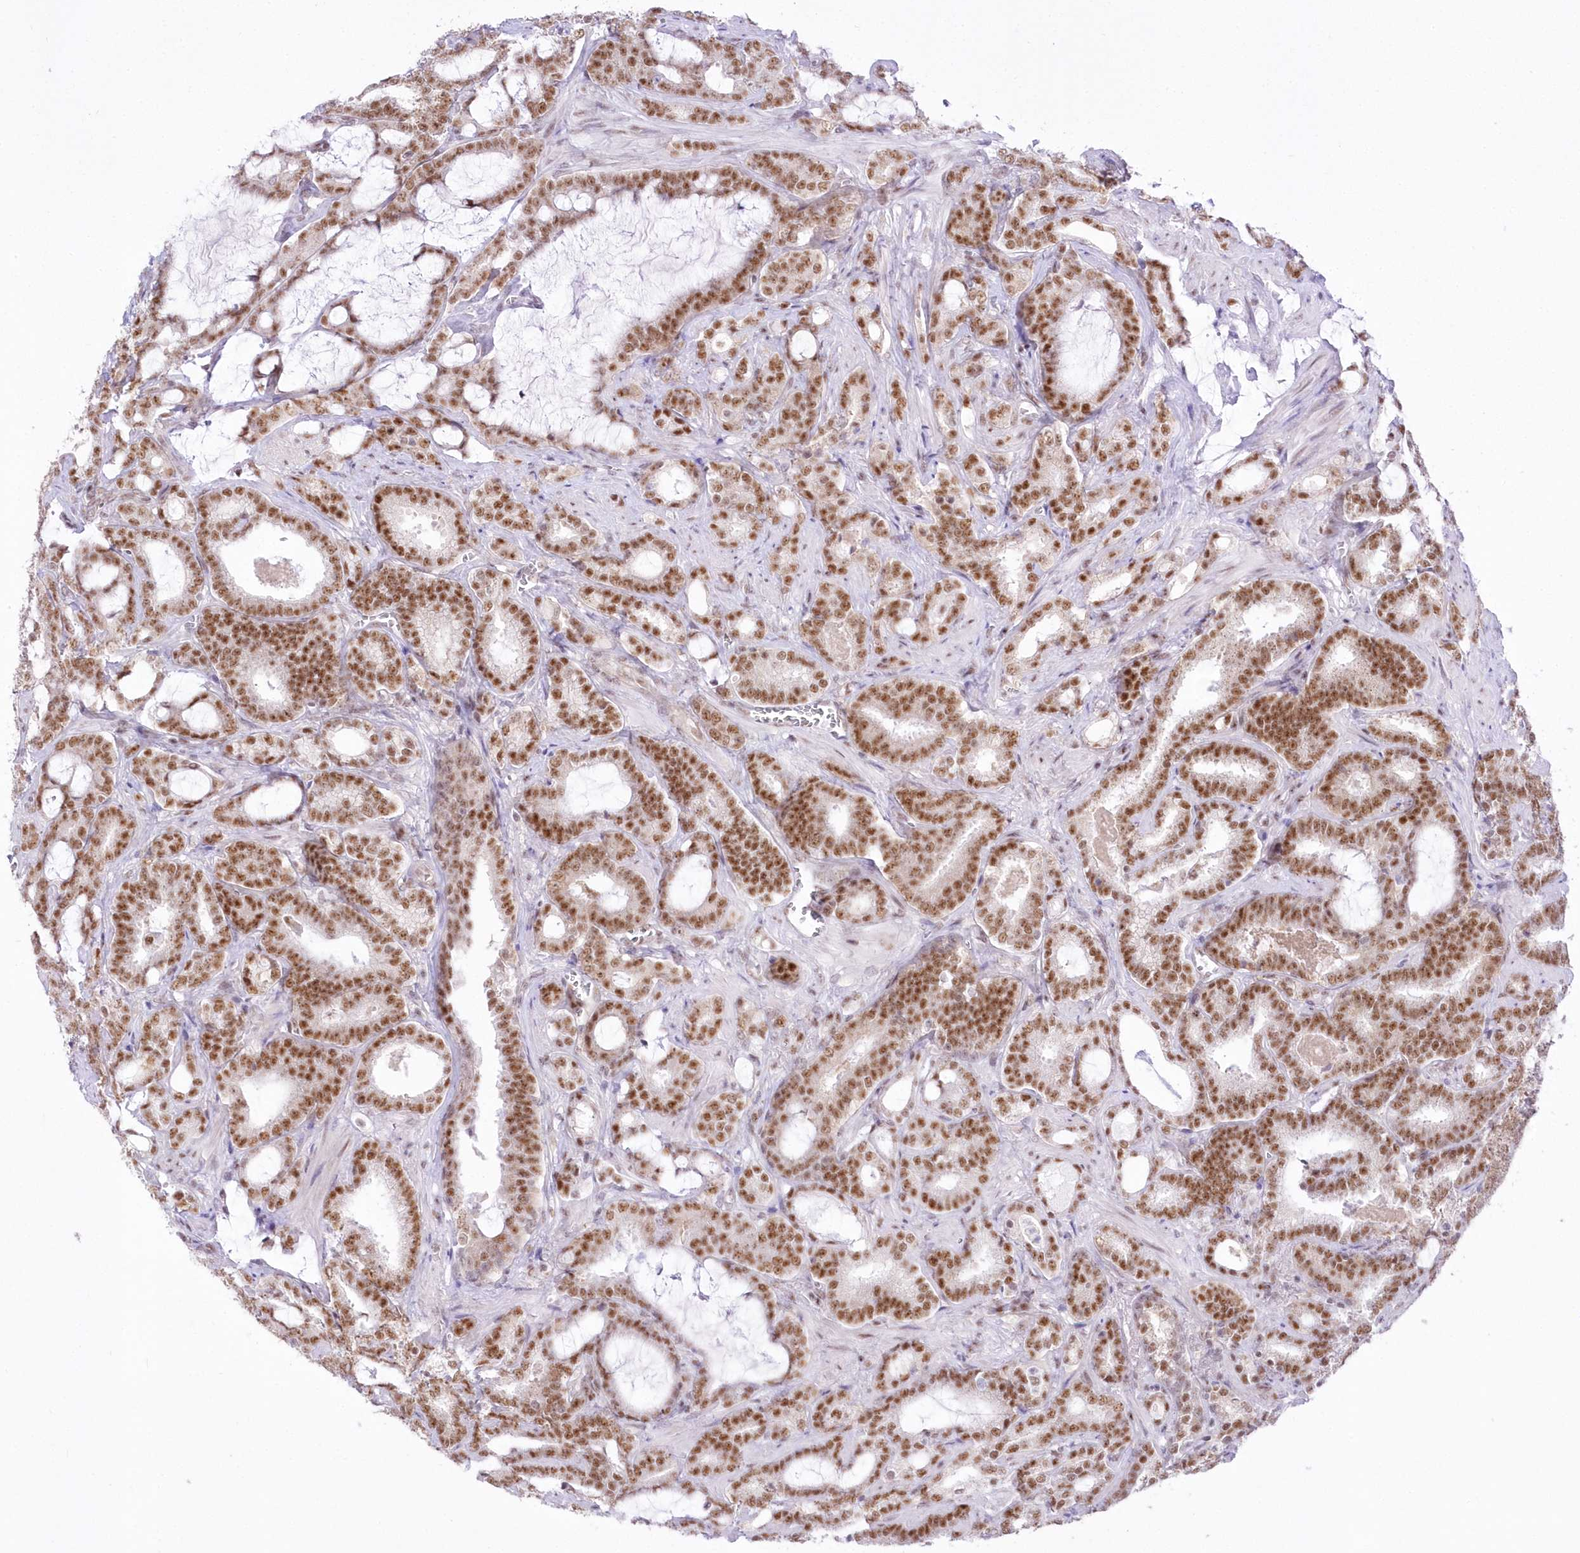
{"staining": {"intensity": "moderate", "quantity": ">75%", "location": "nuclear"}, "tissue": "prostate cancer", "cell_type": "Tumor cells", "image_type": "cancer", "snomed": [{"axis": "morphology", "description": "Adenocarcinoma, High grade"}, {"axis": "topography", "description": "Prostate and seminal vesicle, NOS"}], "caption": "A high-resolution micrograph shows IHC staining of prostate cancer, which reveals moderate nuclear staining in approximately >75% of tumor cells. (Stains: DAB (3,3'-diaminobenzidine) in brown, nuclei in blue, Microscopy: brightfield microscopy at high magnification).", "gene": "NSUN2", "patient": {"sex": "male", "age": 67}}